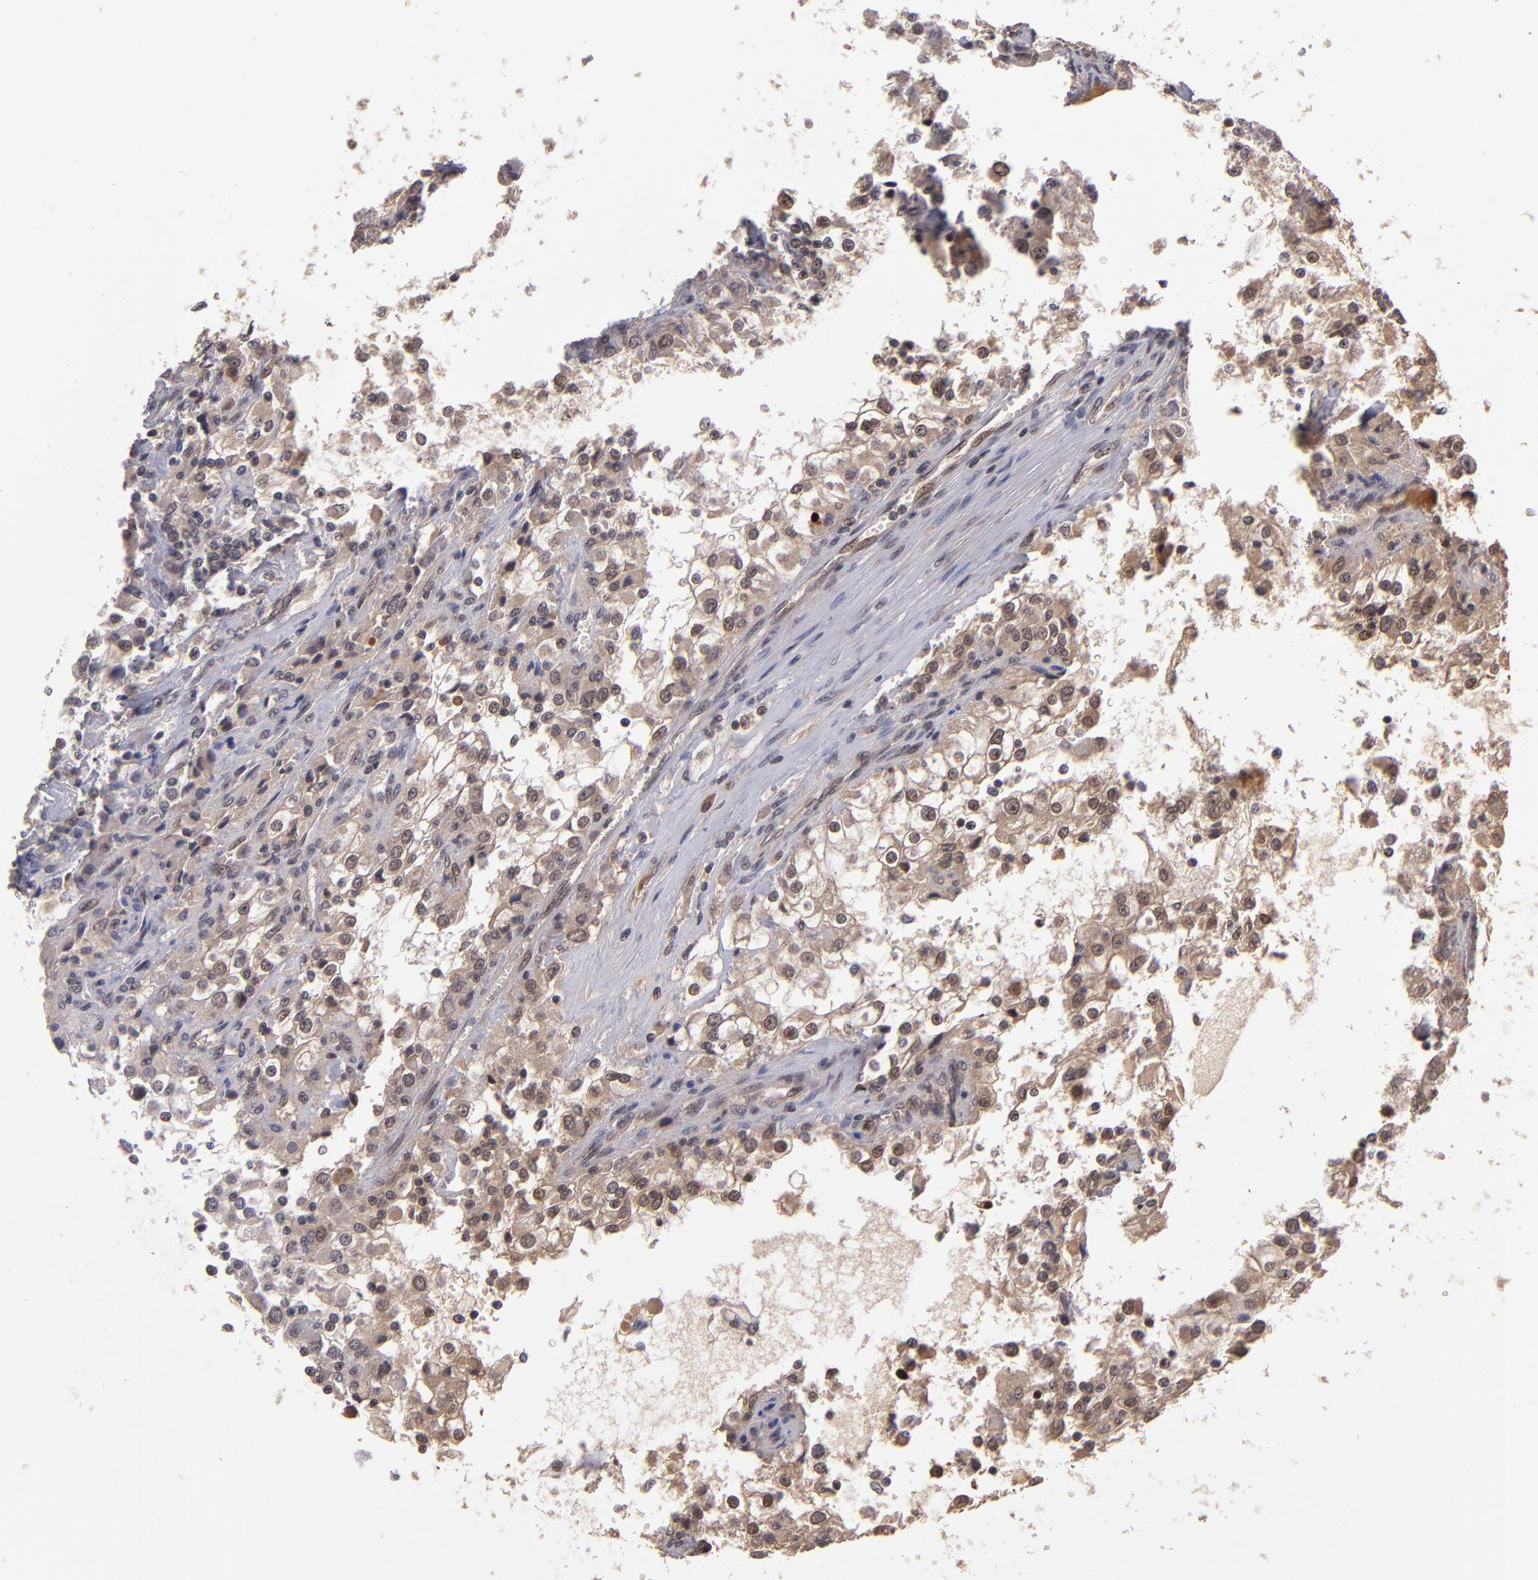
{"staining": {"intensity": "weak", "quantity": ">75%", "location": "cytoplasmic/membranous,nuclear"}, "tissue": "renal cancer", "cell_type": "Tumor cells", "image_type": "cancer", "snomed": [{"axis": "morphology", "description": "Adenocarcinoma, NOS"}, {"axis": "topography", "description": "Kidney"}], "caption": "Protein staining of renal cancer tissue reveals weak cytoplasmic/membranous and nuclear positivity in about >75% of tumor cells.", "gene": "ABHD12B", "patient": {"sex": "female", "age": 52}}